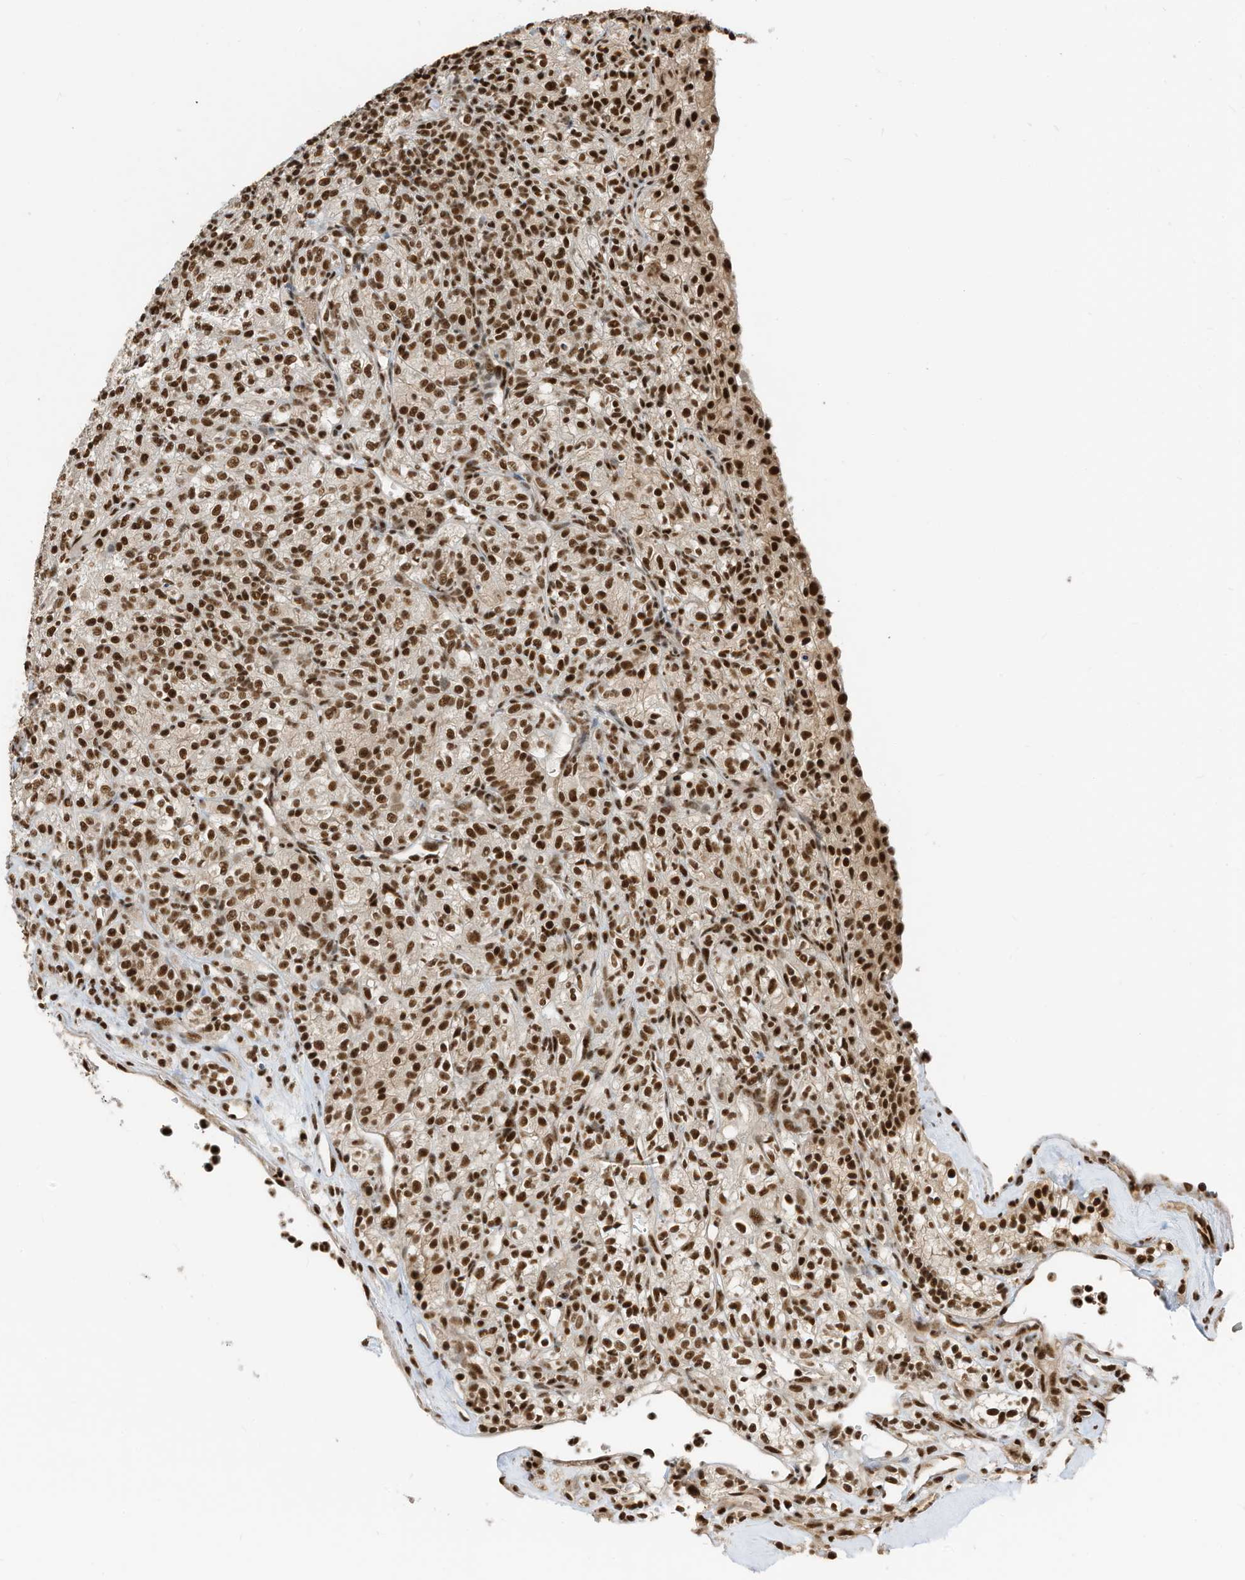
{"staining": {"intensity": "strong", "quantity": ">75%", "location": "nuclear"}, "tissue": "renal cancer", "cell_type": "Tumor cells", "image_type": "cancer", "snomed": [{"axis": "morphology", "description": "Adenocarcinoma, NOS"}, {"axis": "topography", "description": "Kidney"}], "caption": "DAB (3,3'-diaminobenzidine) immunohistochemical staining of human renal adenocarcinoma reveals strong nuclear protein expression in approximately >75% of tumor cells. The protein of interest is stained brown, and the nuclei are stained in blue (DAB IHC with brightfield microscopy, high magnification).", "gene": "SF3A3", "patient": {"sex": "male", "age": 77}}